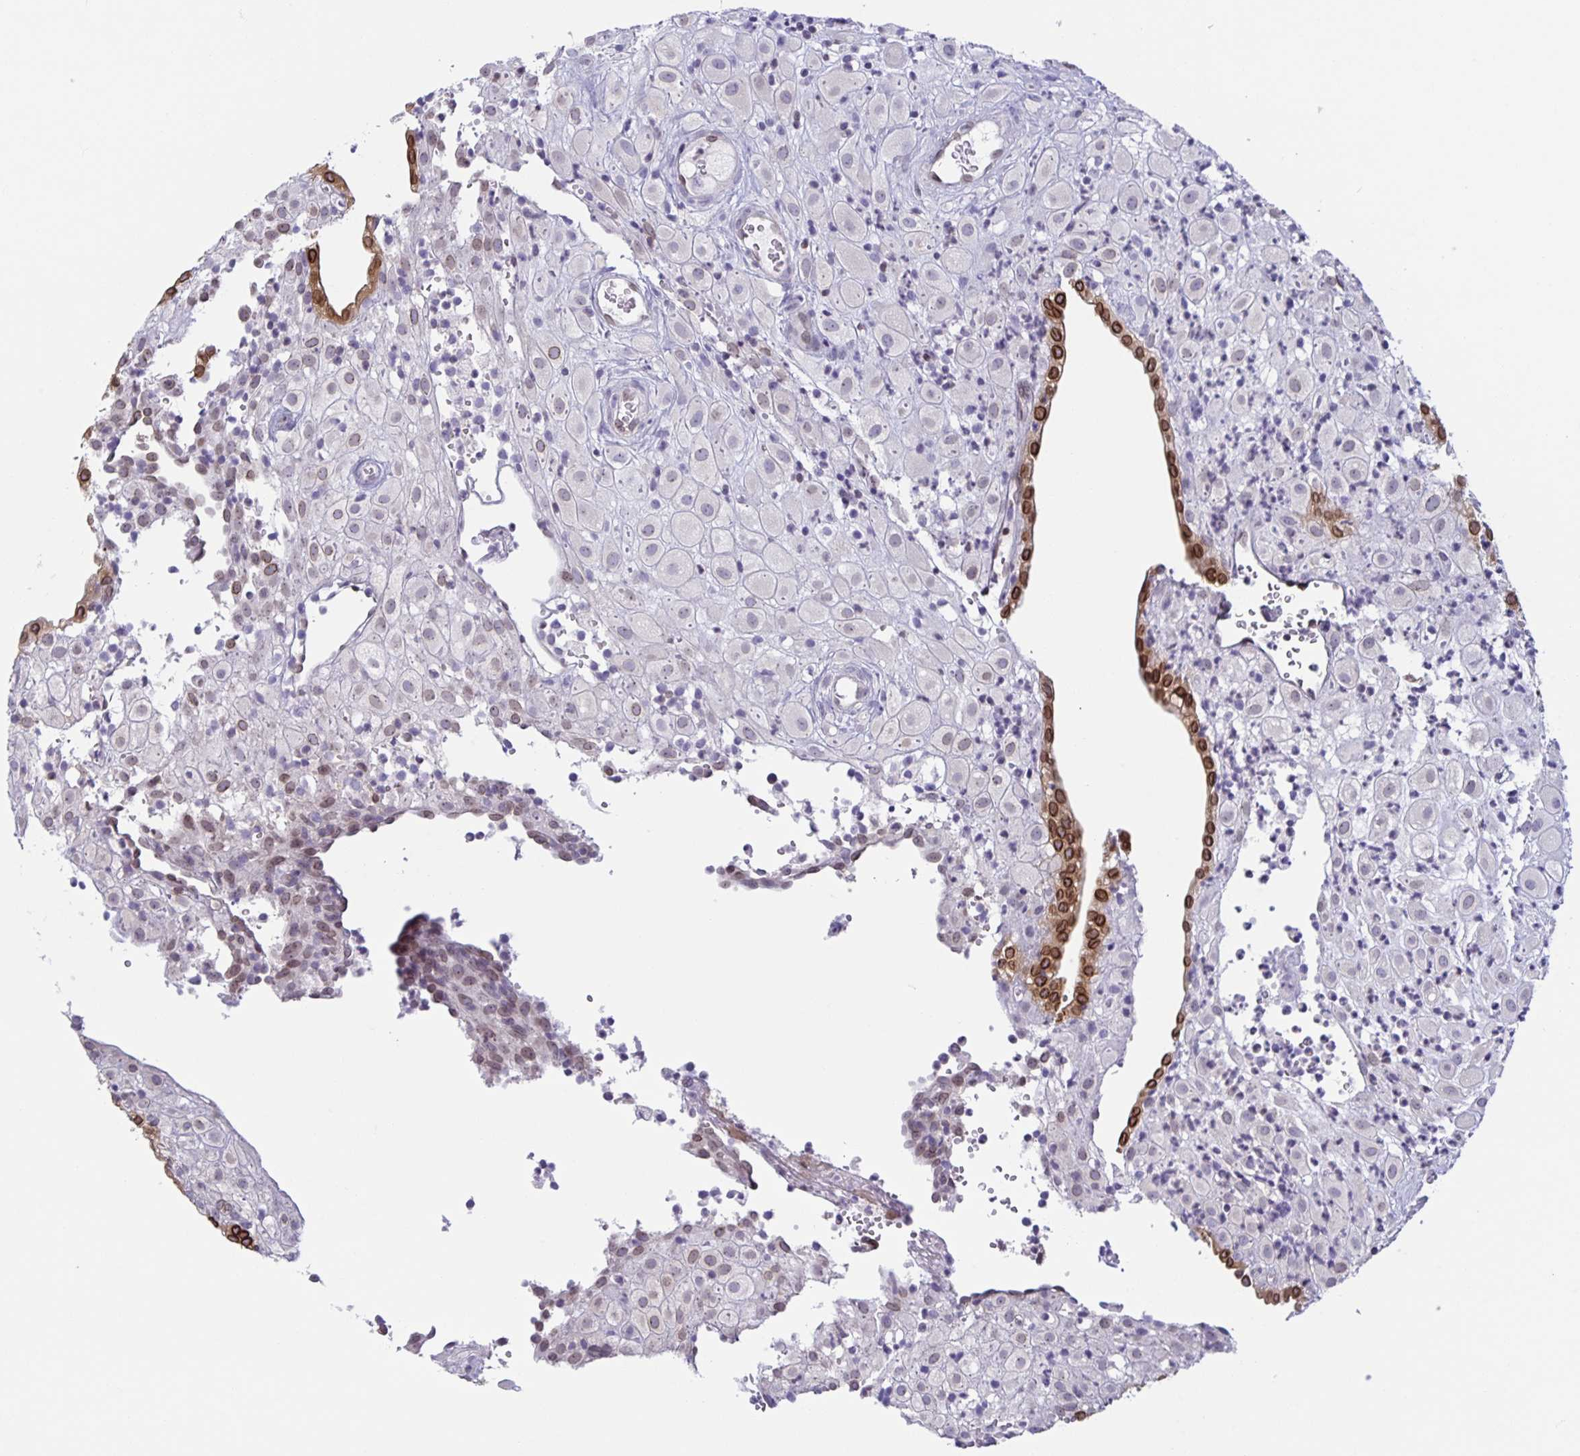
{"staining": {"intensity": "negative", "quantity": "none", "location": "none"}, "tissue": "placenta", "cell_type": "Decidual cells", "image_type": "normal", "snomed": [{"axis": "morphology", "description": "Normal tissue, NOS"}, {"axis": "topography", "description": "Placenta"}], "caption": "A photomicrograph of human placenta is negative for staining in decidual cells. Brightfield microscopy of immunohistochemistry (IHC) stained with DAB (3,3'-diaminobenzidine) (brown) and hematoxylin (blue), captured at high magnification.", "gene": "SYNE2", "patient": {"sex": "female", "age": 24}}